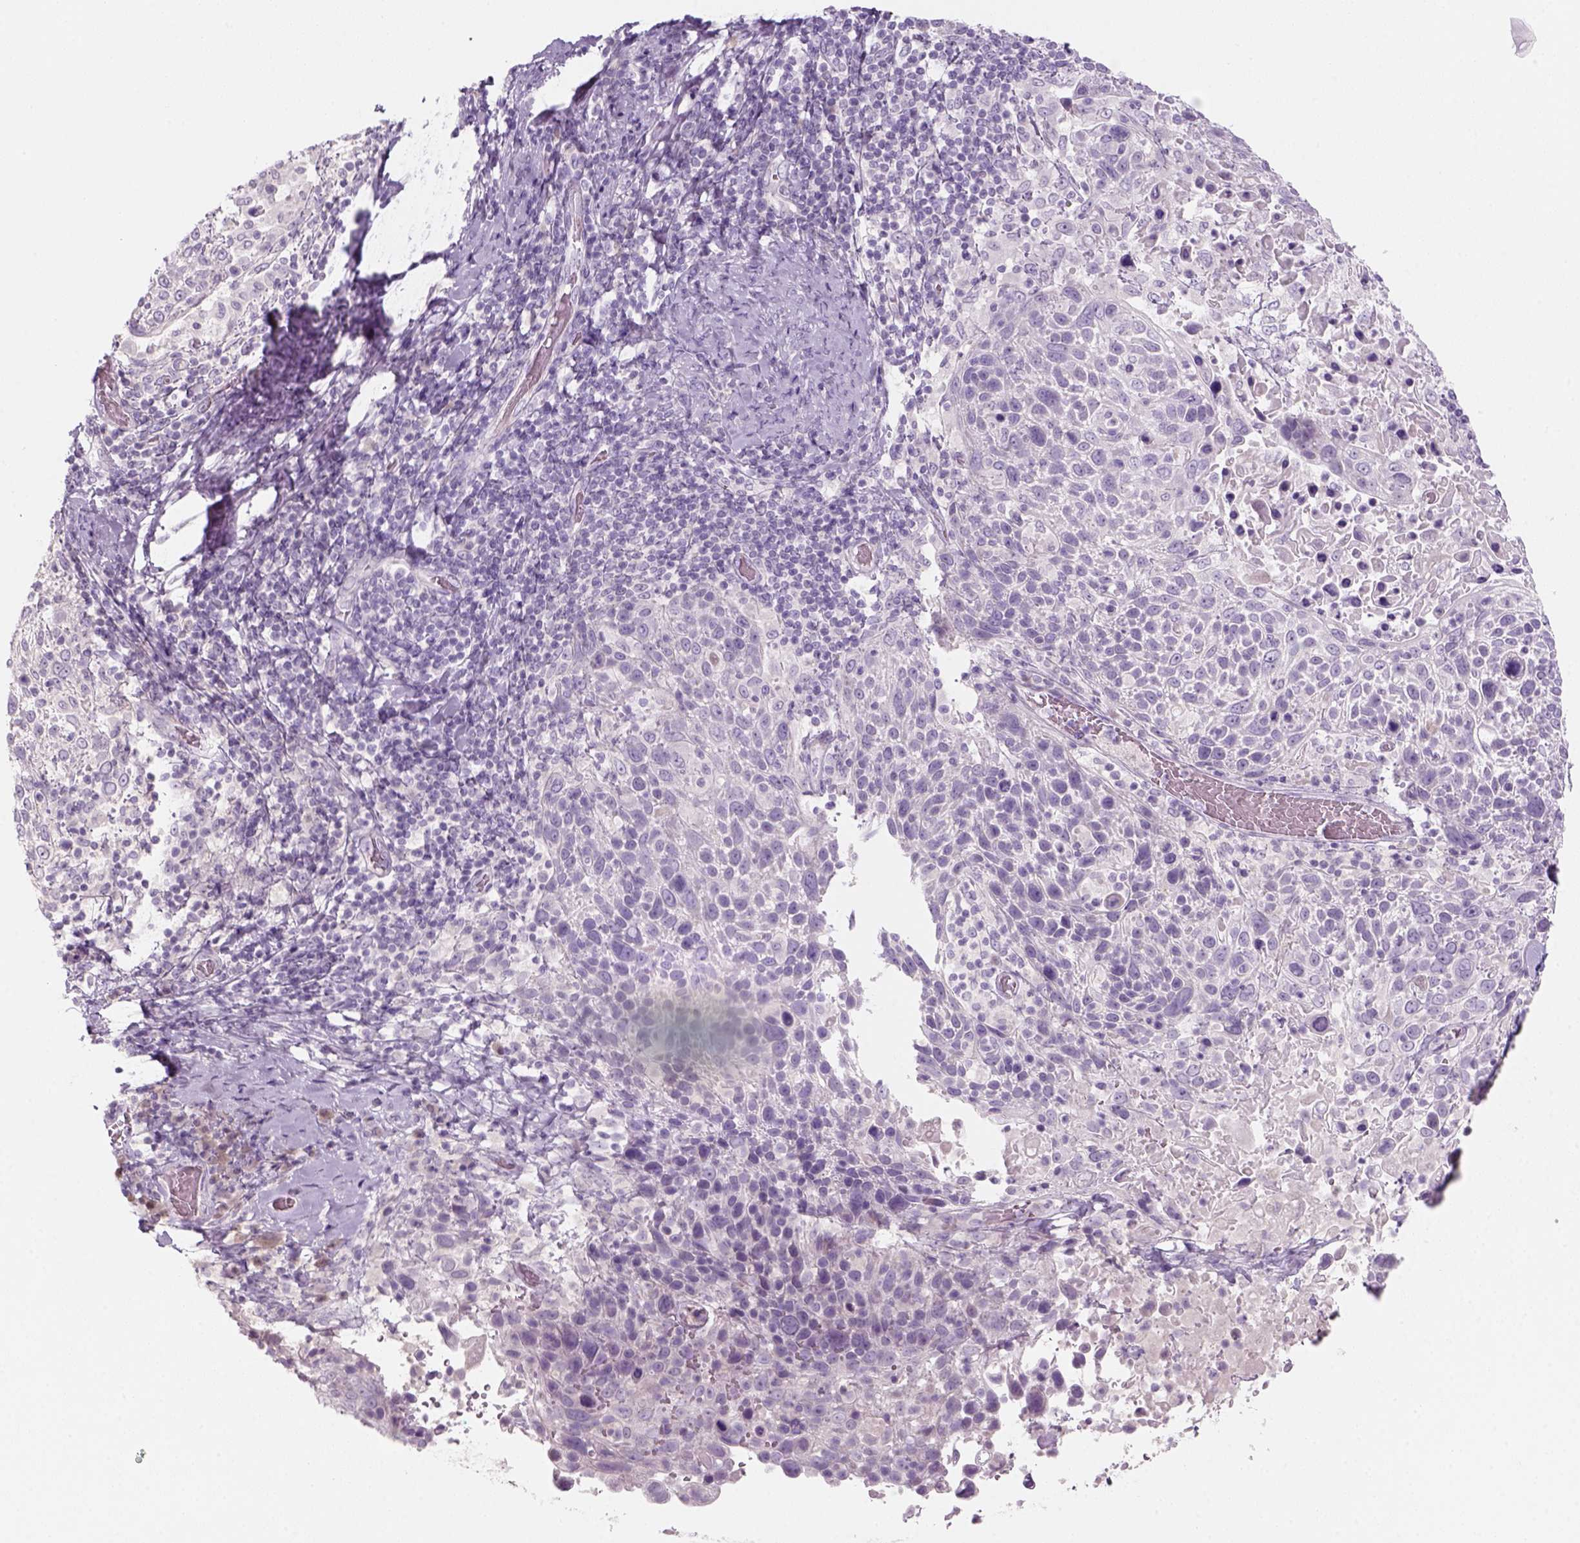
{"staining": {"intensity": "negative", "quantity": "none", "location": "none"}, "tissue": "cervical cancer", "cell_type": "Tumor cells", "image_type": "cancer", "snomed": [{"axis": "morphology", "description": "Squamous cell carcinoma, NOS"}, {"axis": "topography", "description": "Cervix"}], "caption": "Immunohistochemical staining of human cervical squamous cell carcinoma demonstrates no significant expression in tumor cells. (DAB immunohistochemistry with hematoxylin counter stain).", "gene": "KRT25", "patient": {"sex": "female", "age": 61}}